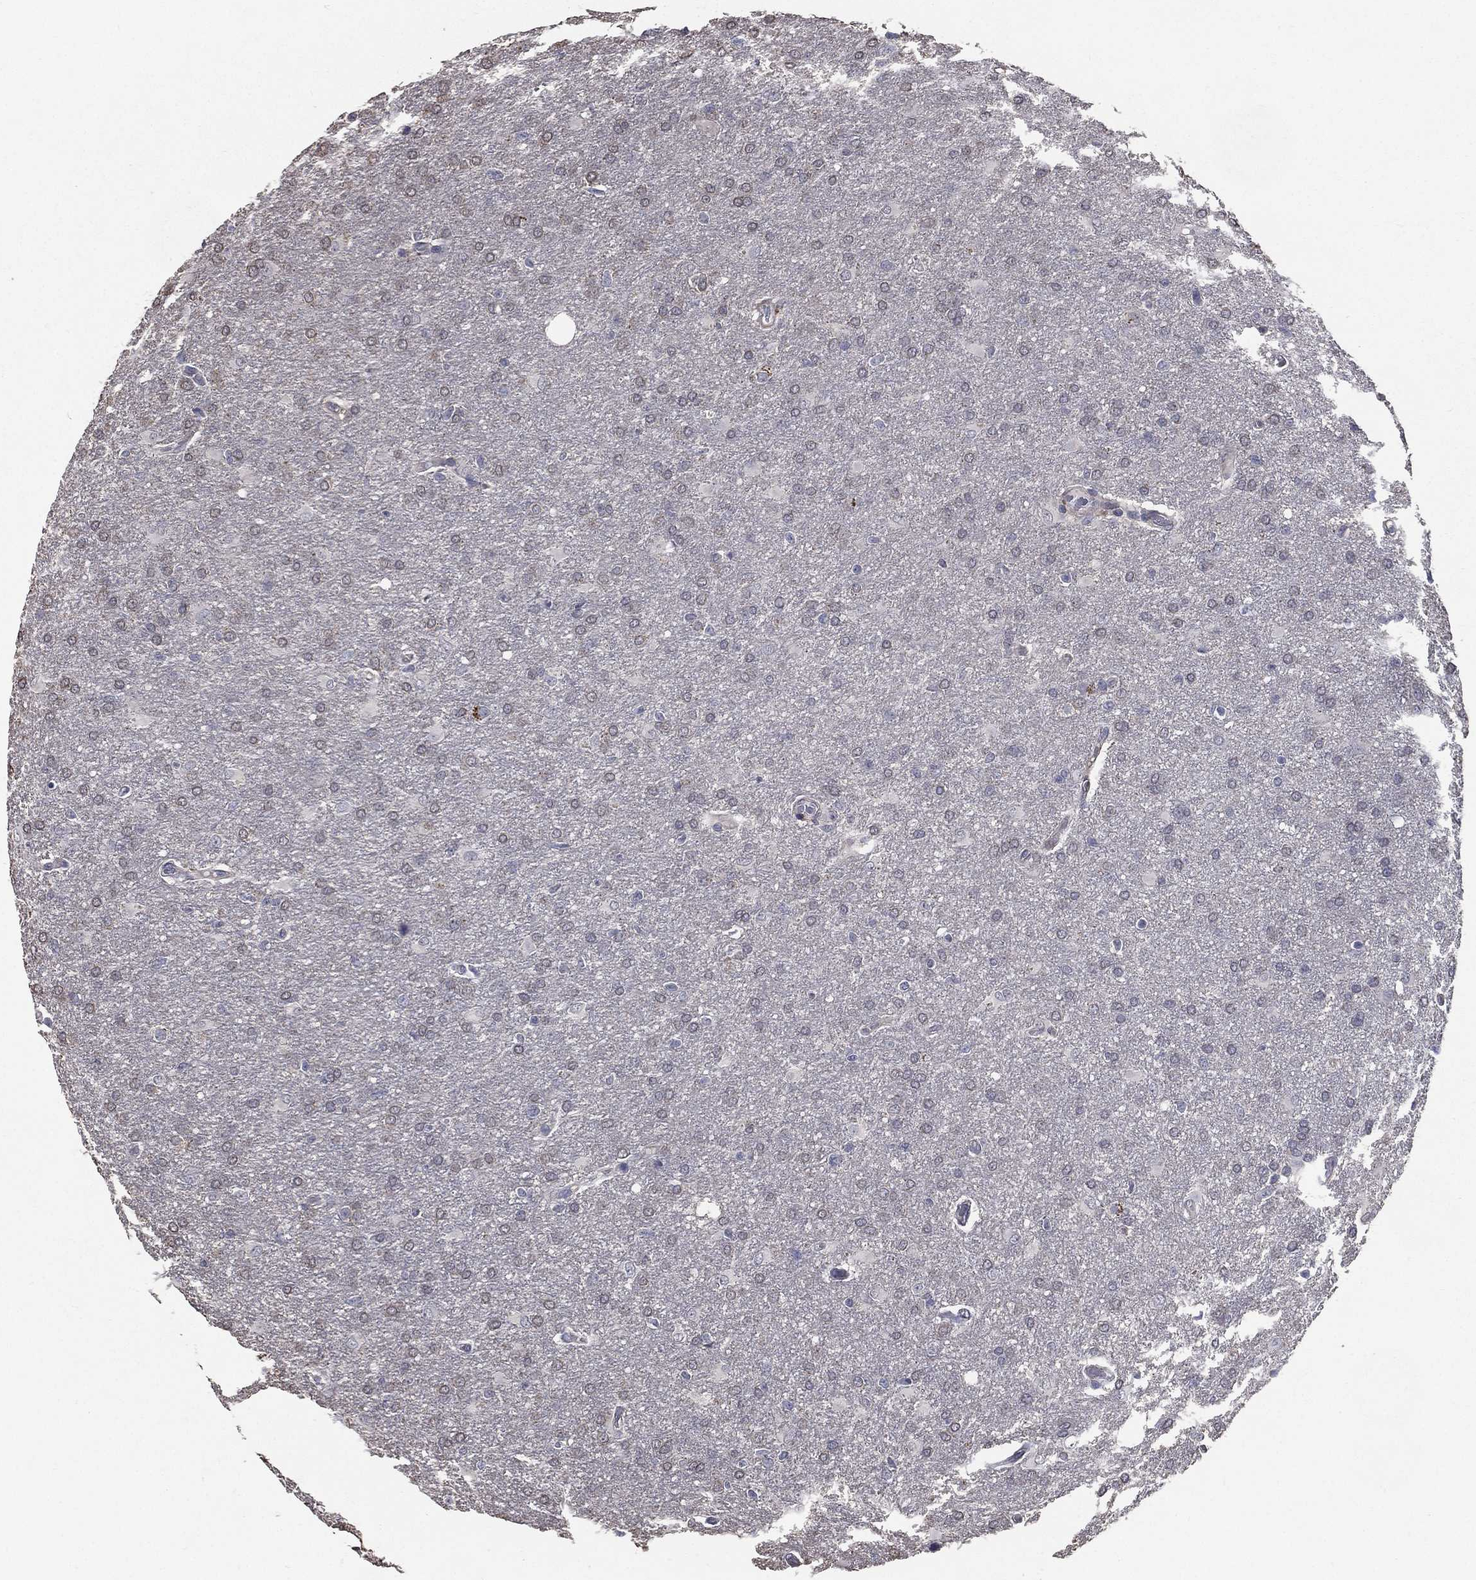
{"staining": {"intensity": "moderate", "quantity": "<25%", "location": "cytoplasmic/membranous"}, "tissue": "glioma", "cell_type": "Tumor cells", "image_type": "cancer", "snomed": [{"axis": "morphology", "description": "Glioma, malignant, High grade"}, {"axis": "topography", "description": "Brain"}], "caption": "Protein analysis of glioma tissue displays moderate cytoplasmic/membranous positivity in approximately <25% of tumor cells.", "gene": "SERPINB2", "patient": {"sex": "male", "age": 68}}